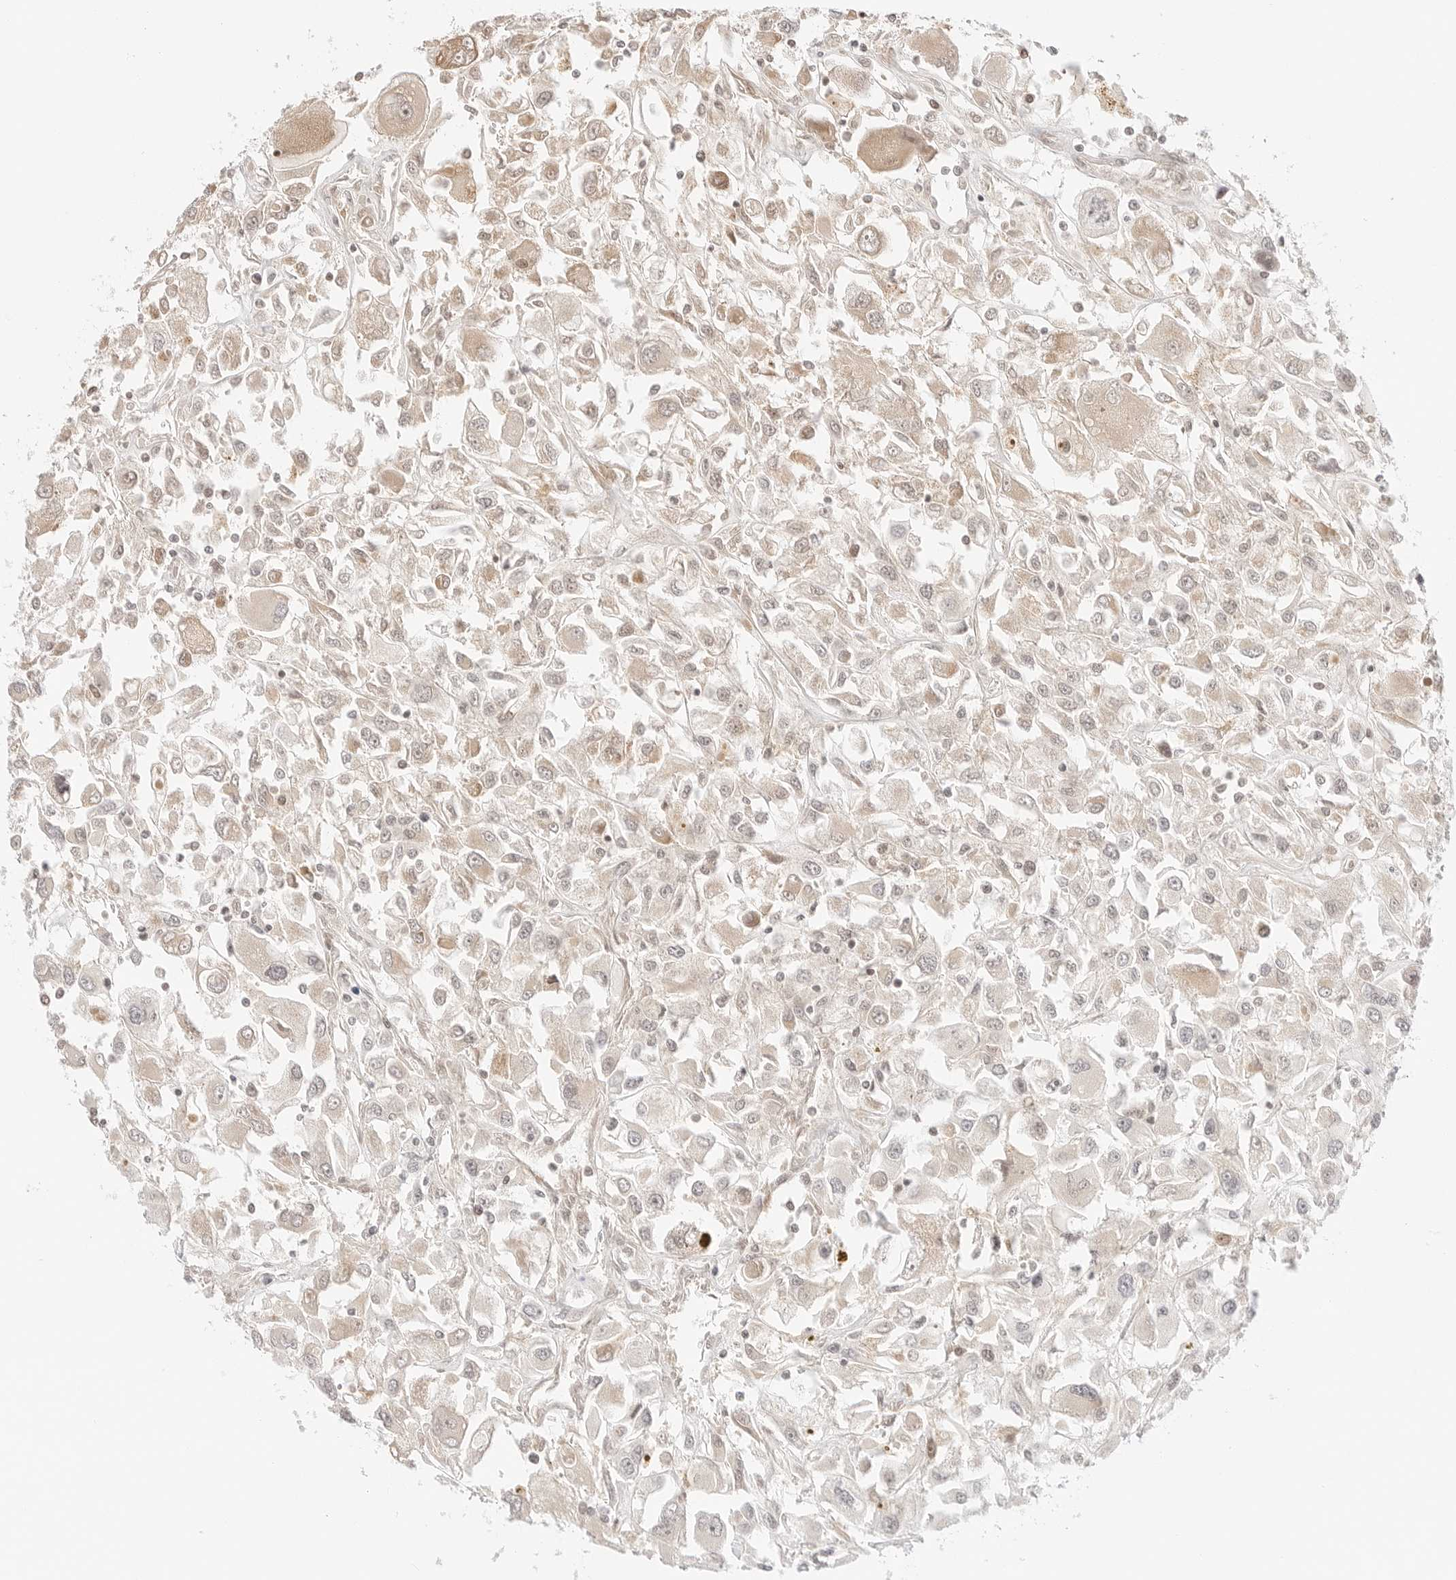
{"staining": {"intensity": "weak", "quantity": ">75%", "location": "cytoplasmic/membranous,nuclear"}, "tissue": "renal cancer", "cell_type": "Tumor cells", "image_type": "cancer", "snomed": [{"axis": "morphology", "description": "Adenocarcinoma, NOS"}, {"axis": "topography", "description": "Kidney"}], "caption": "Protein expression analysis of human renal adenocarcinoma reveals weak cytoplasmic/membranous and nuclear positivity in approximately >75% of tumor cells.", "gene": "RPS6KL1", "patient": {"sex": "female", "age": 52}}